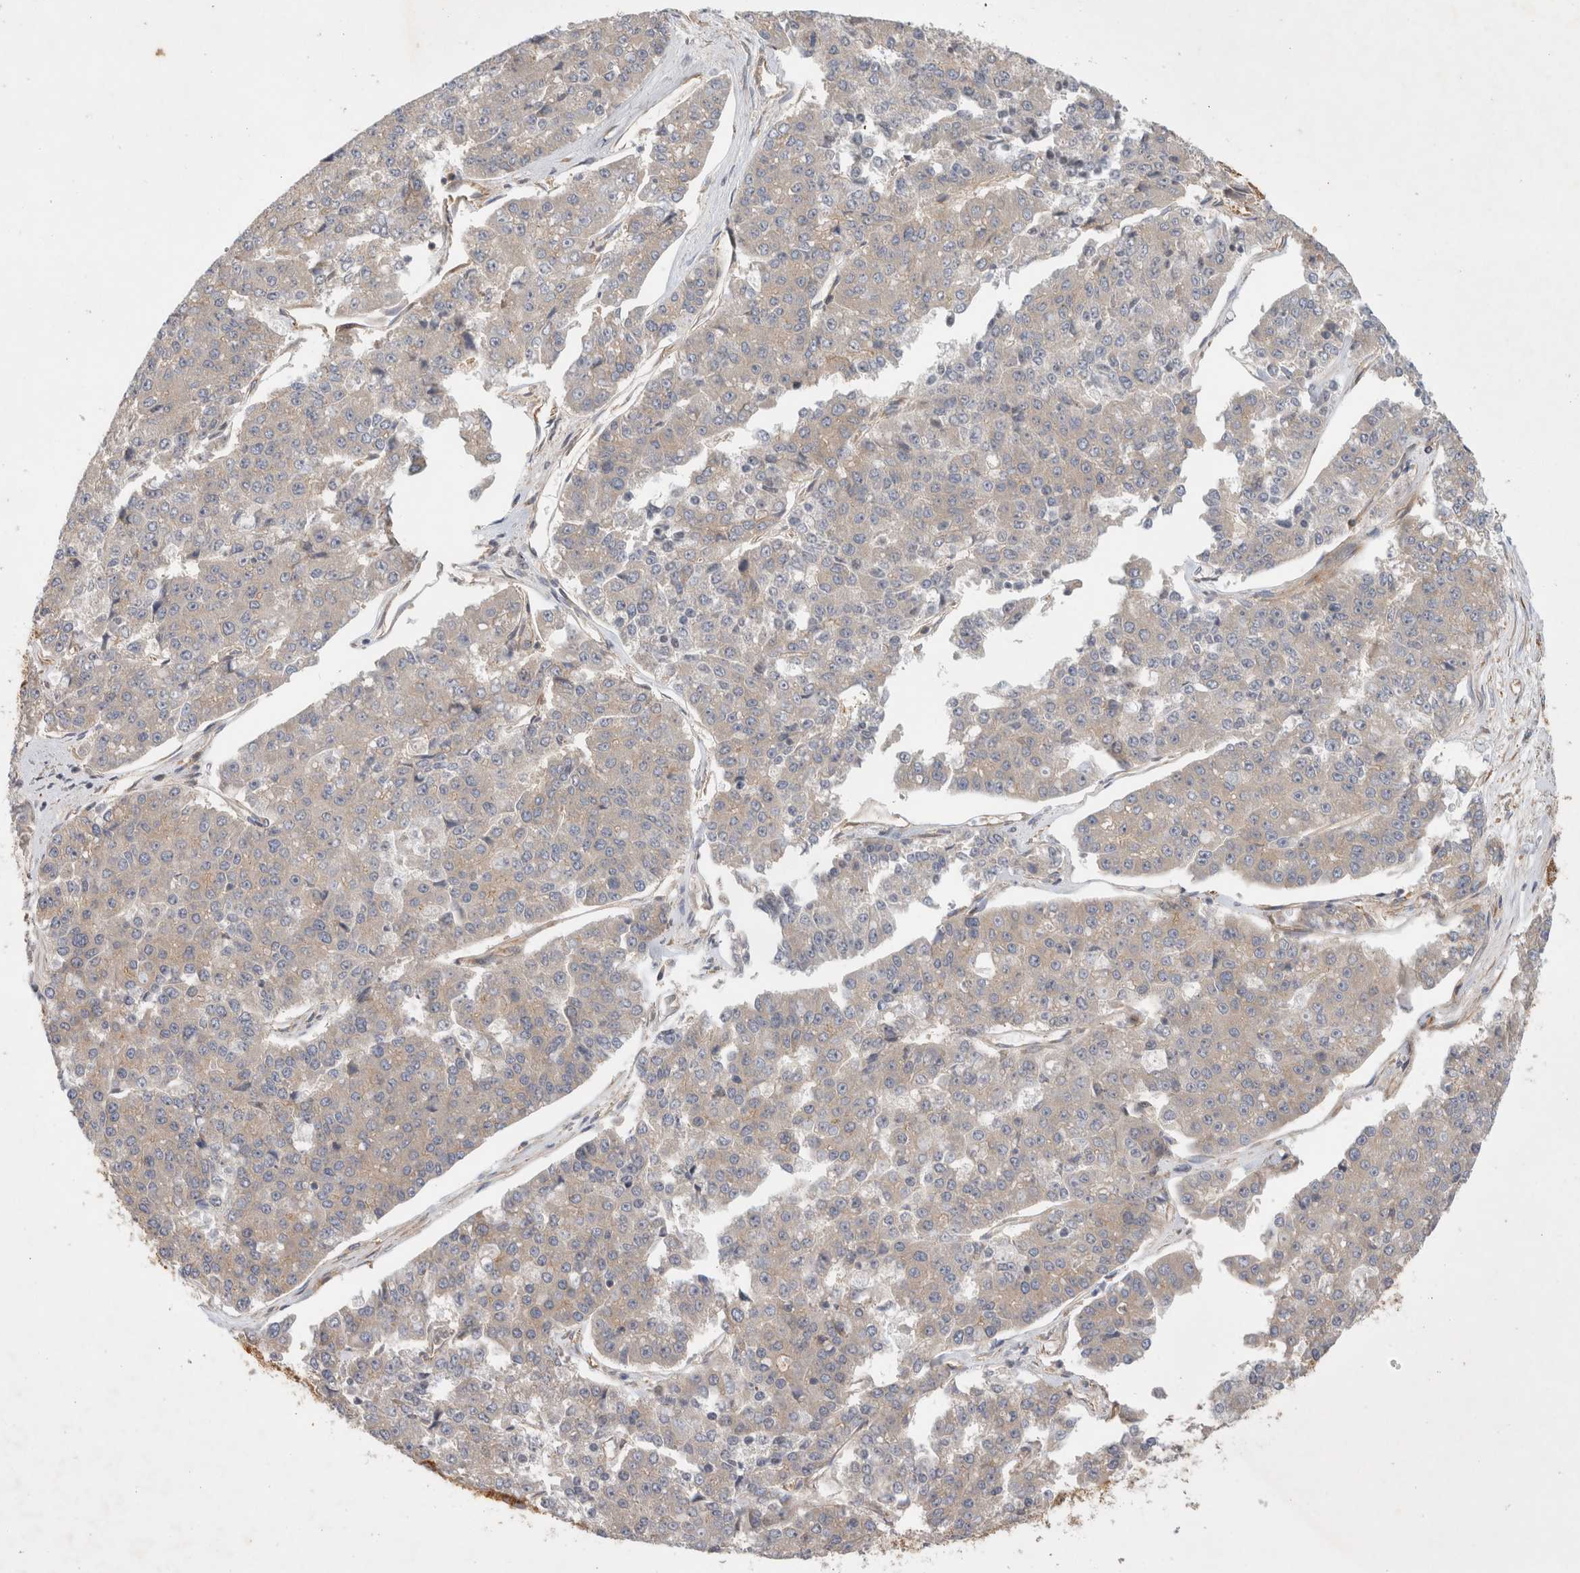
{"staining": {"intensity": "moderate", "quantity": "<25%", "location": "cytoplasmic/membranous"}, "tissue": "pancreatic cancer", "cell_type": "Tumor cells", "image_type": "cancer", "snomed": [{"axis": "morphology", "description": "Adenocarcinoma, NOS"}, {"axis": "topography", "description": "Pancreas"}], "caption": "Brown immunohistochemical staining in pancreatic adenocarcinoma reveals moderate cytoplasmic/membranous expression in approximately <25% of tumor cells.", "gene": "GPR150", "patient": {"sex": "male", "age": 50}}